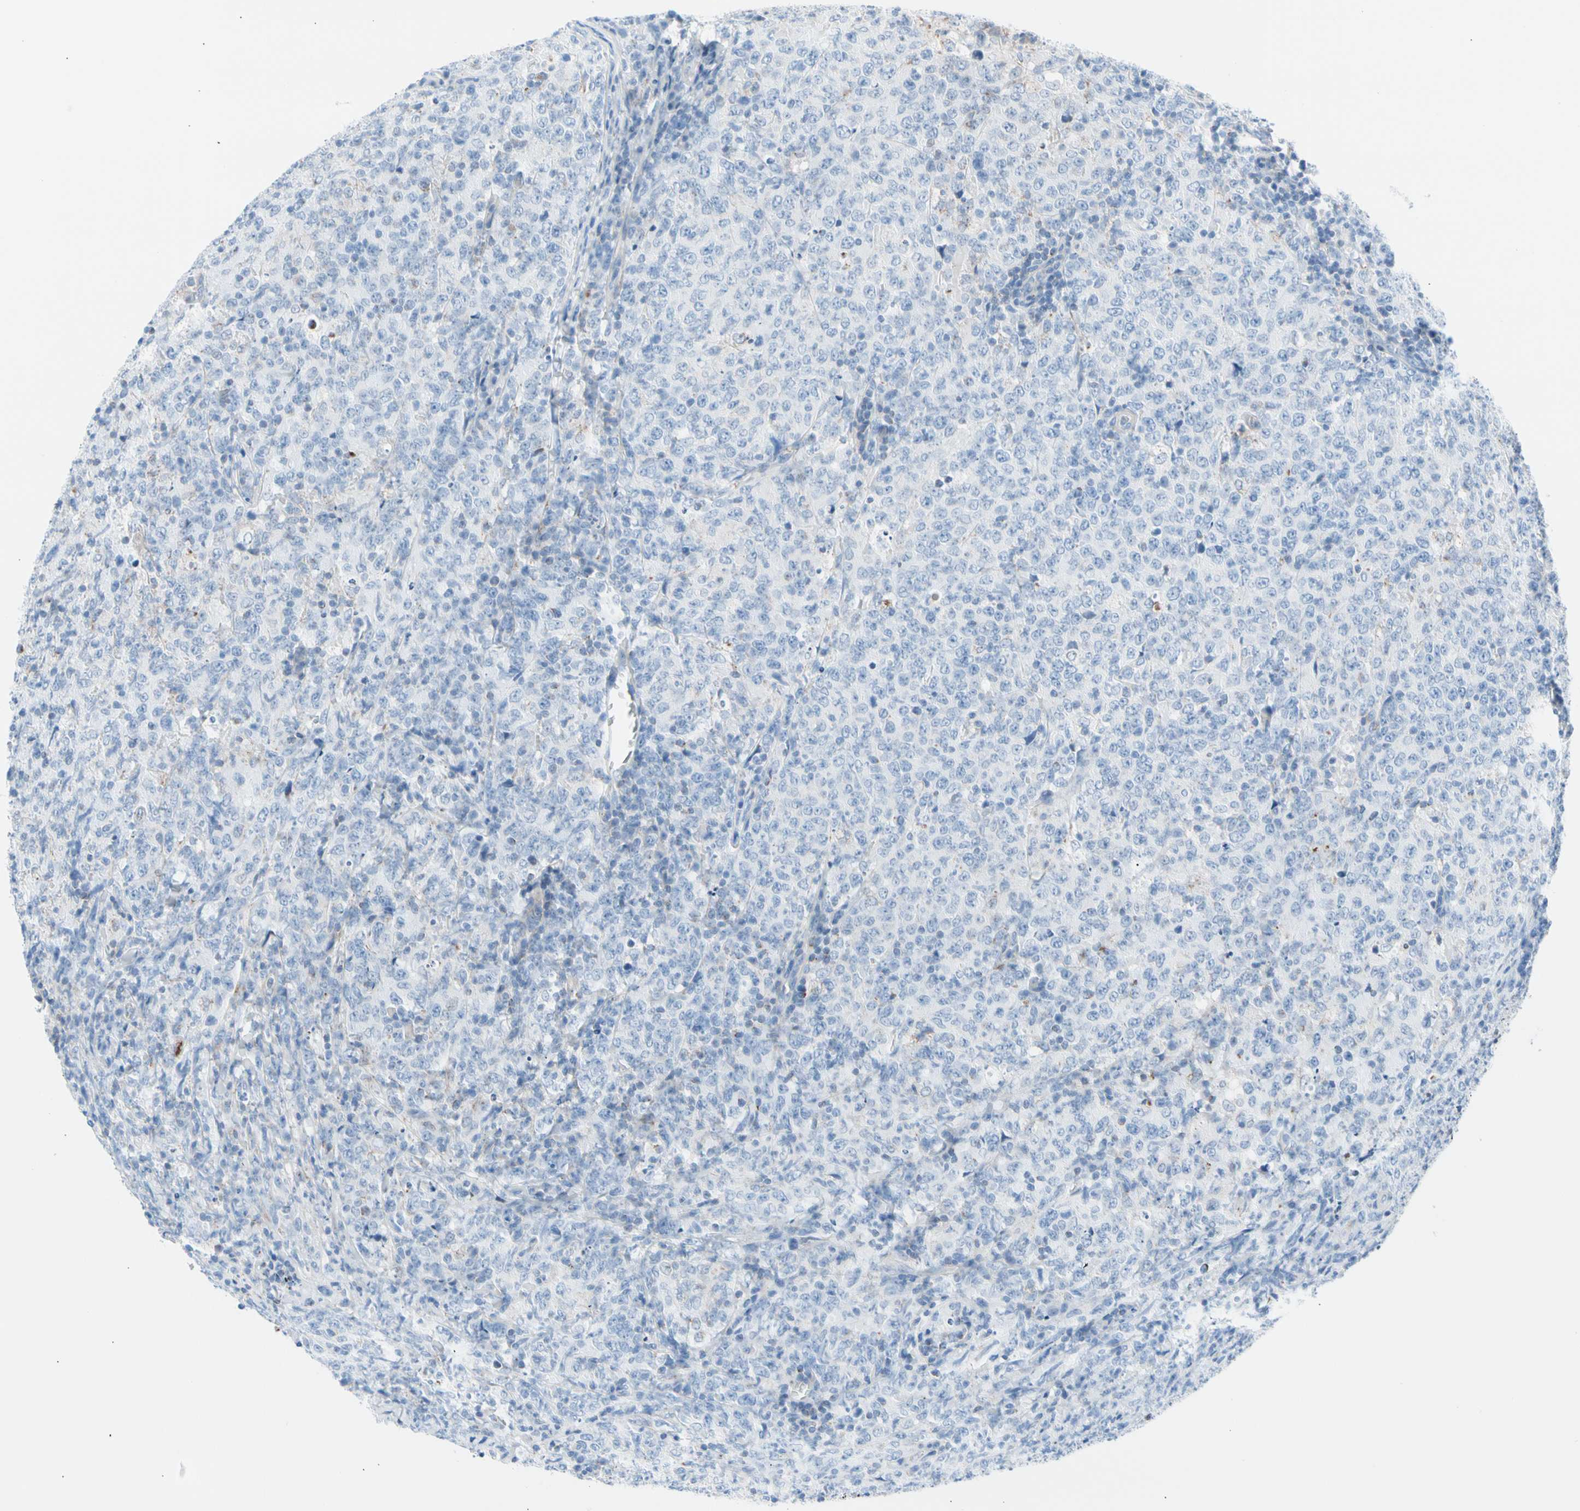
{"staining": {"intensity": "negative", "quantity": "none", "location": "none"}, "tissue": "lymphoma", "cell_type": "Tumor cells", "image_type": "cancer", "snomed": [{"axis": "morphology", "description": "Malignant lymphoma, non-Hodgkin's type, High grade"}, {"axis": "topography", "description": "Tonsil"}], "caption": "The photomicrograph exhibits no significant staining in tumor cells of high-grade malignant lymphoma, non-Hodgkin's type.", "gene": "HK1", "patient": {"sex": "female", "age": 36}}